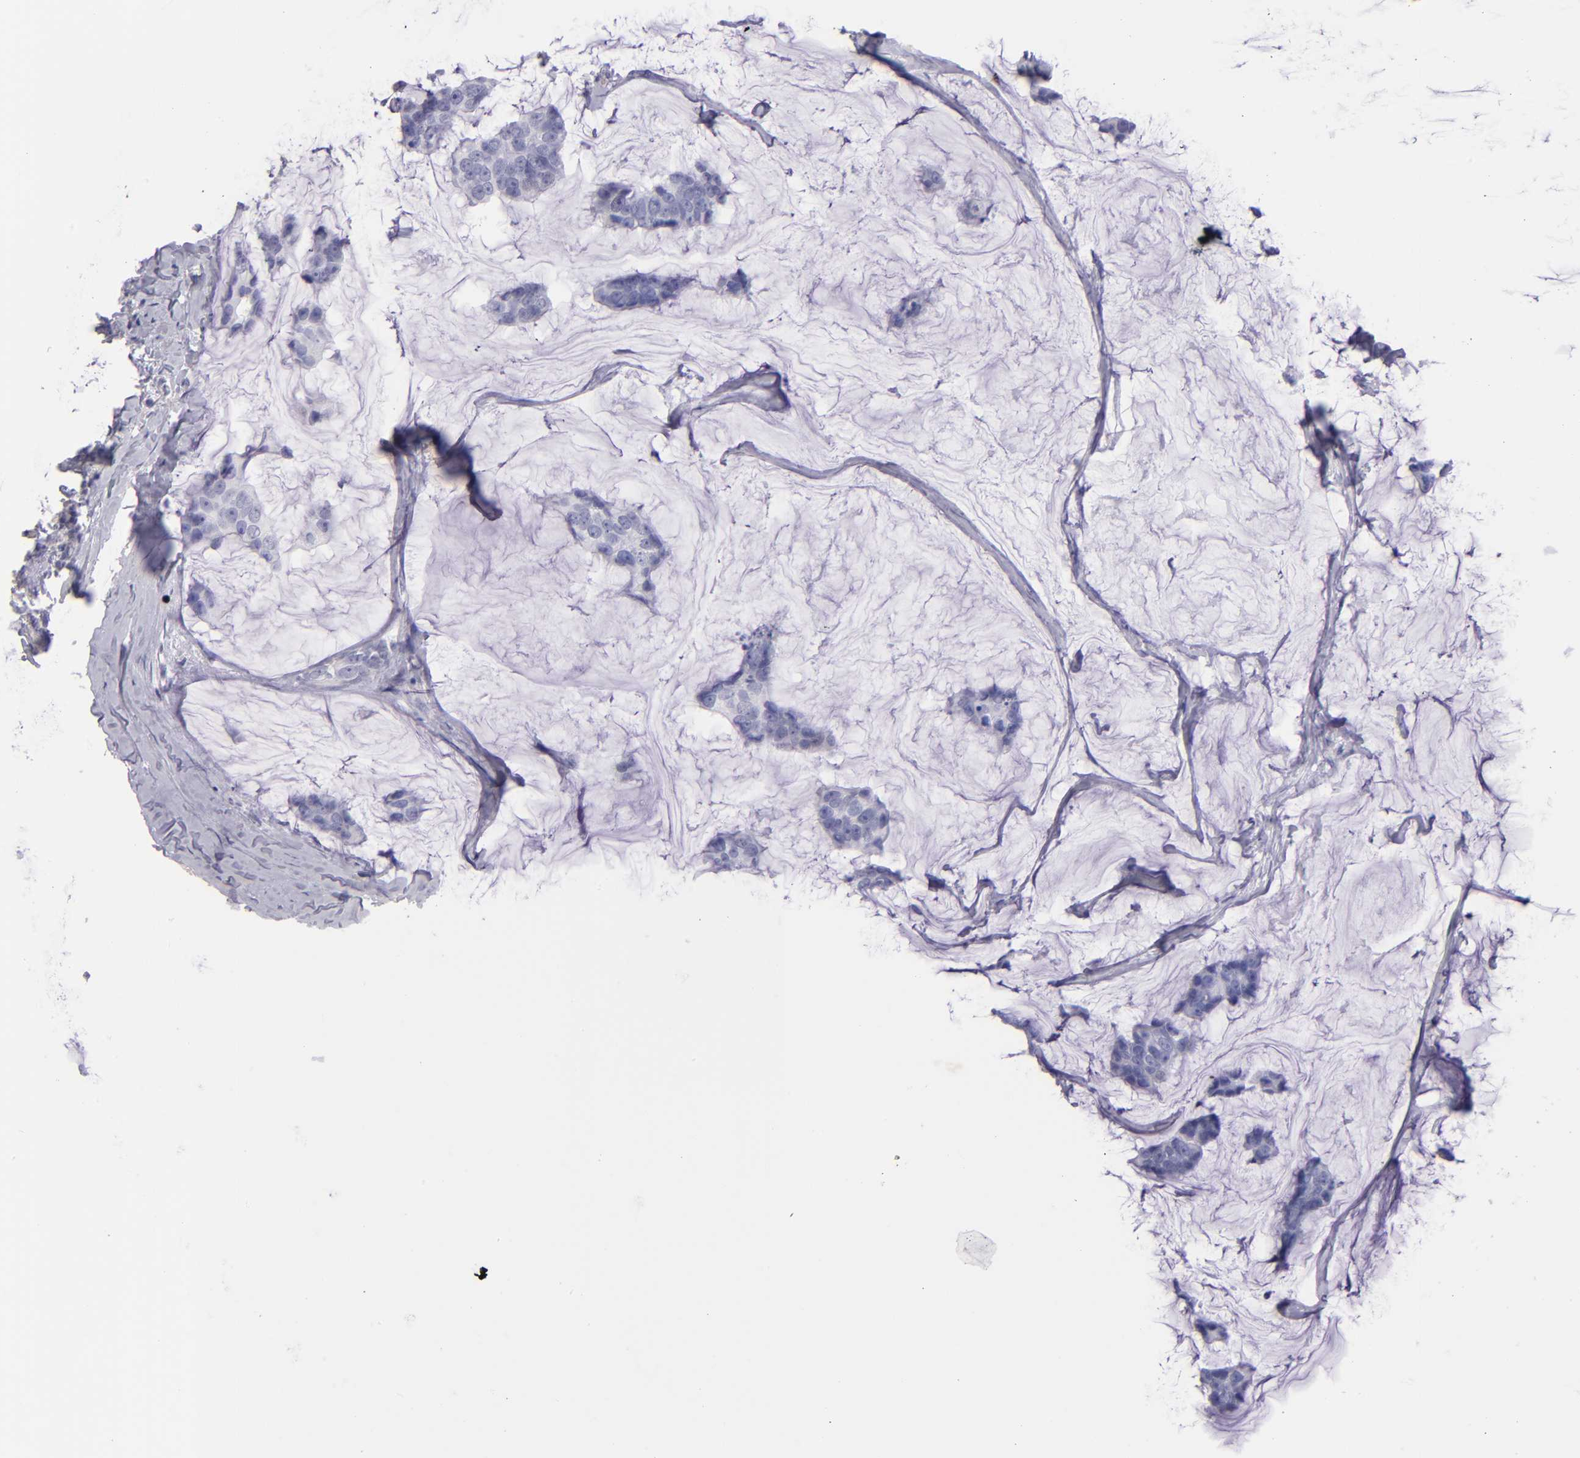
{"staining": {"intensity": "negative", "quantity": "none", "location": "none"}, "tissue": "breast cancer", "cell_type": "Tumor cells", "image_type": "cancer", "snomed": [{"axis": "morphology", "description": "Normal tissue, NOS"}, {"axis": "morphology", "description": "Duct carcinoma"}, {"axis": "topography", "description": "Breast"}], "caption": "IHC image of neoplastic tissue: human breast cancer stained with DAB shows no significant protein staining in tumor cells.", "gene": "TG", "patient": {"sex": "female", "age": 50}}